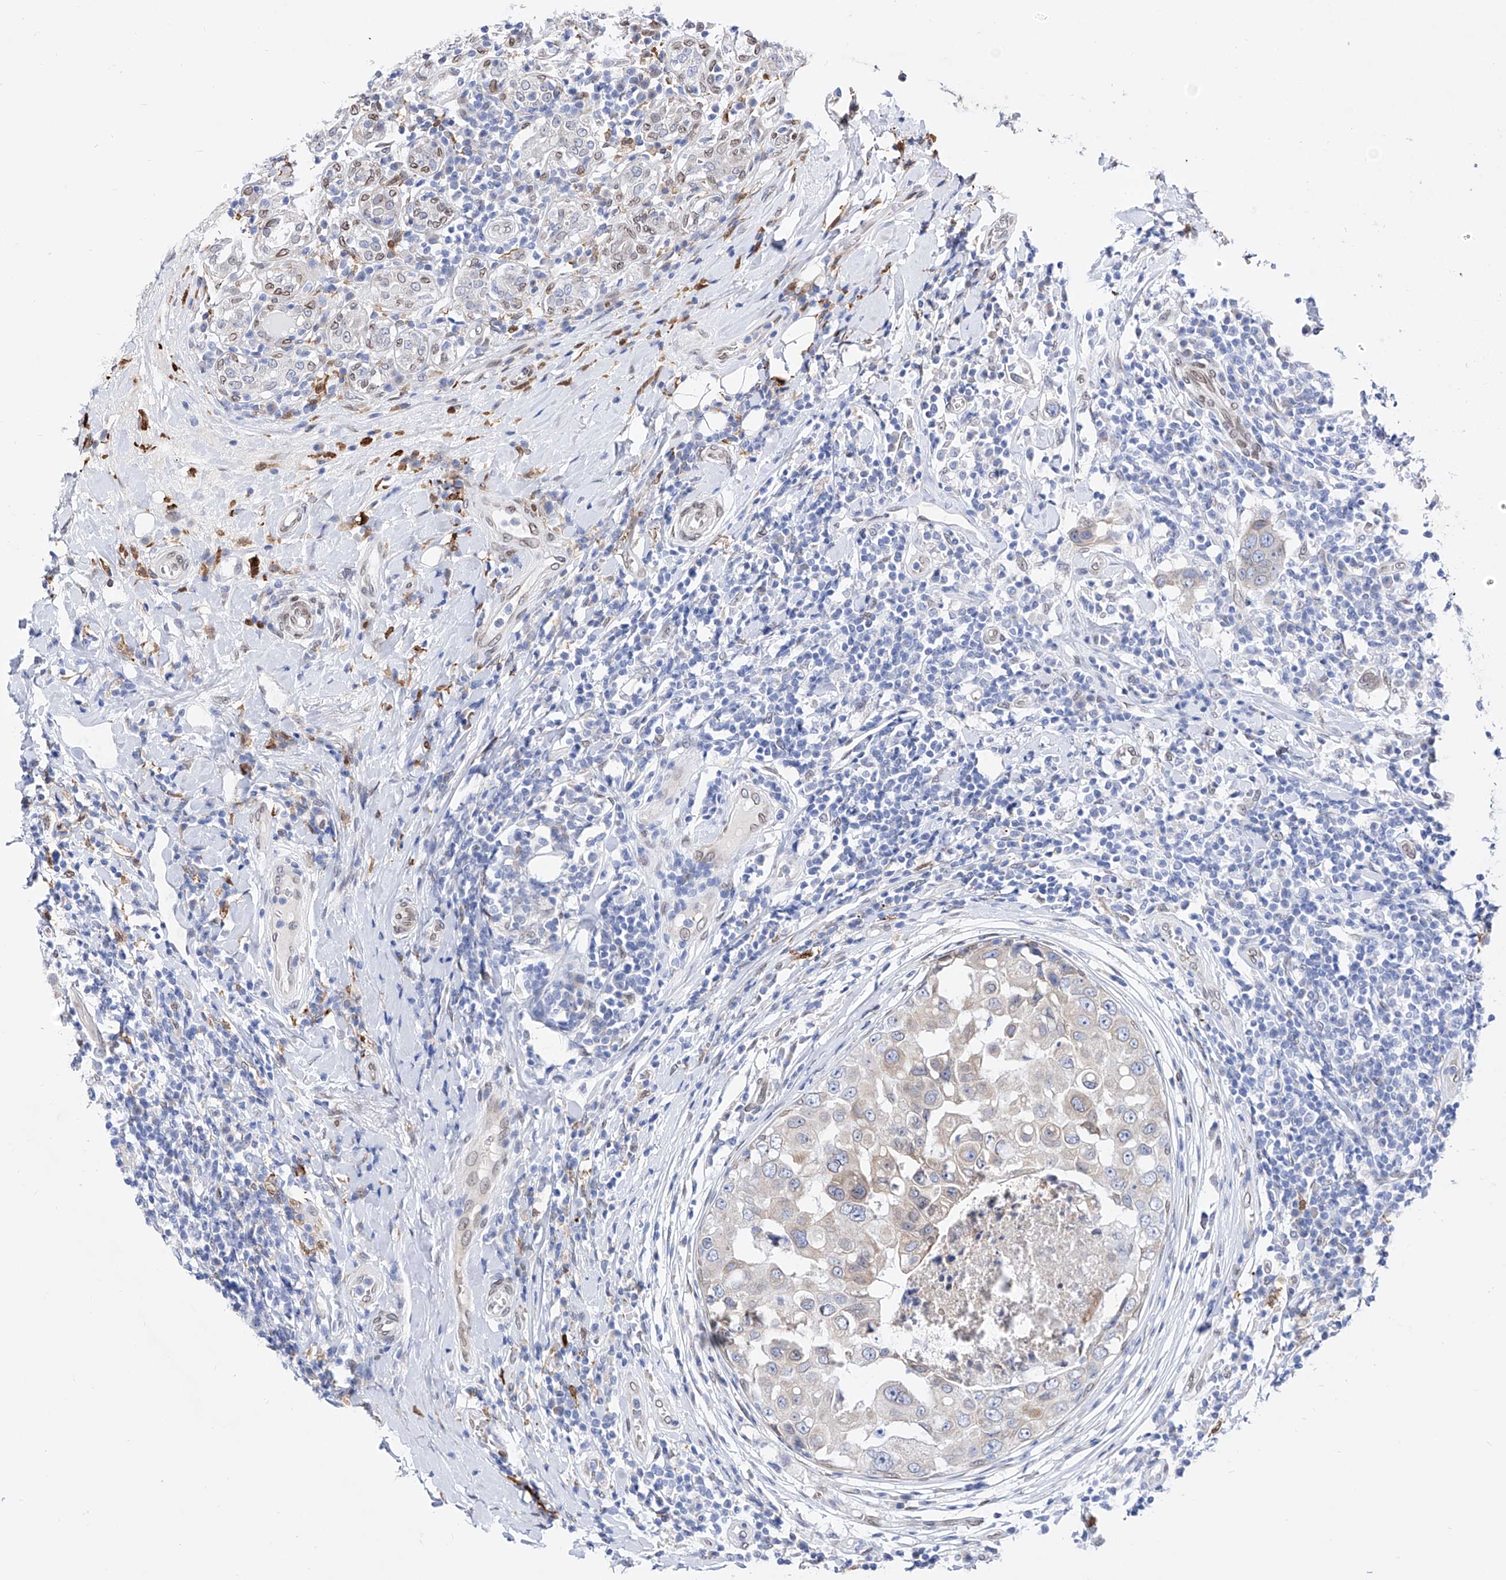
{"staining": {"intensity": "weak", "quantity": "<25%", "location": "cytoplasmic/membranous"}, "tissue": "breast cancer", "cell_type": "Tumor cells", "image_type": "cancer", "snomed": [{"axis": "morphology", "description": "Duct carcinoma"}, {"axis": "topography", "description": "Breast"}], "caption": "Immunohistochemistry image of human breast intraductal carcinoma stained for a protein (brown), which shows no staining in tumor cells.", "gene": "LCLAT1", "patient": {"sex": "female", "age": 27}}